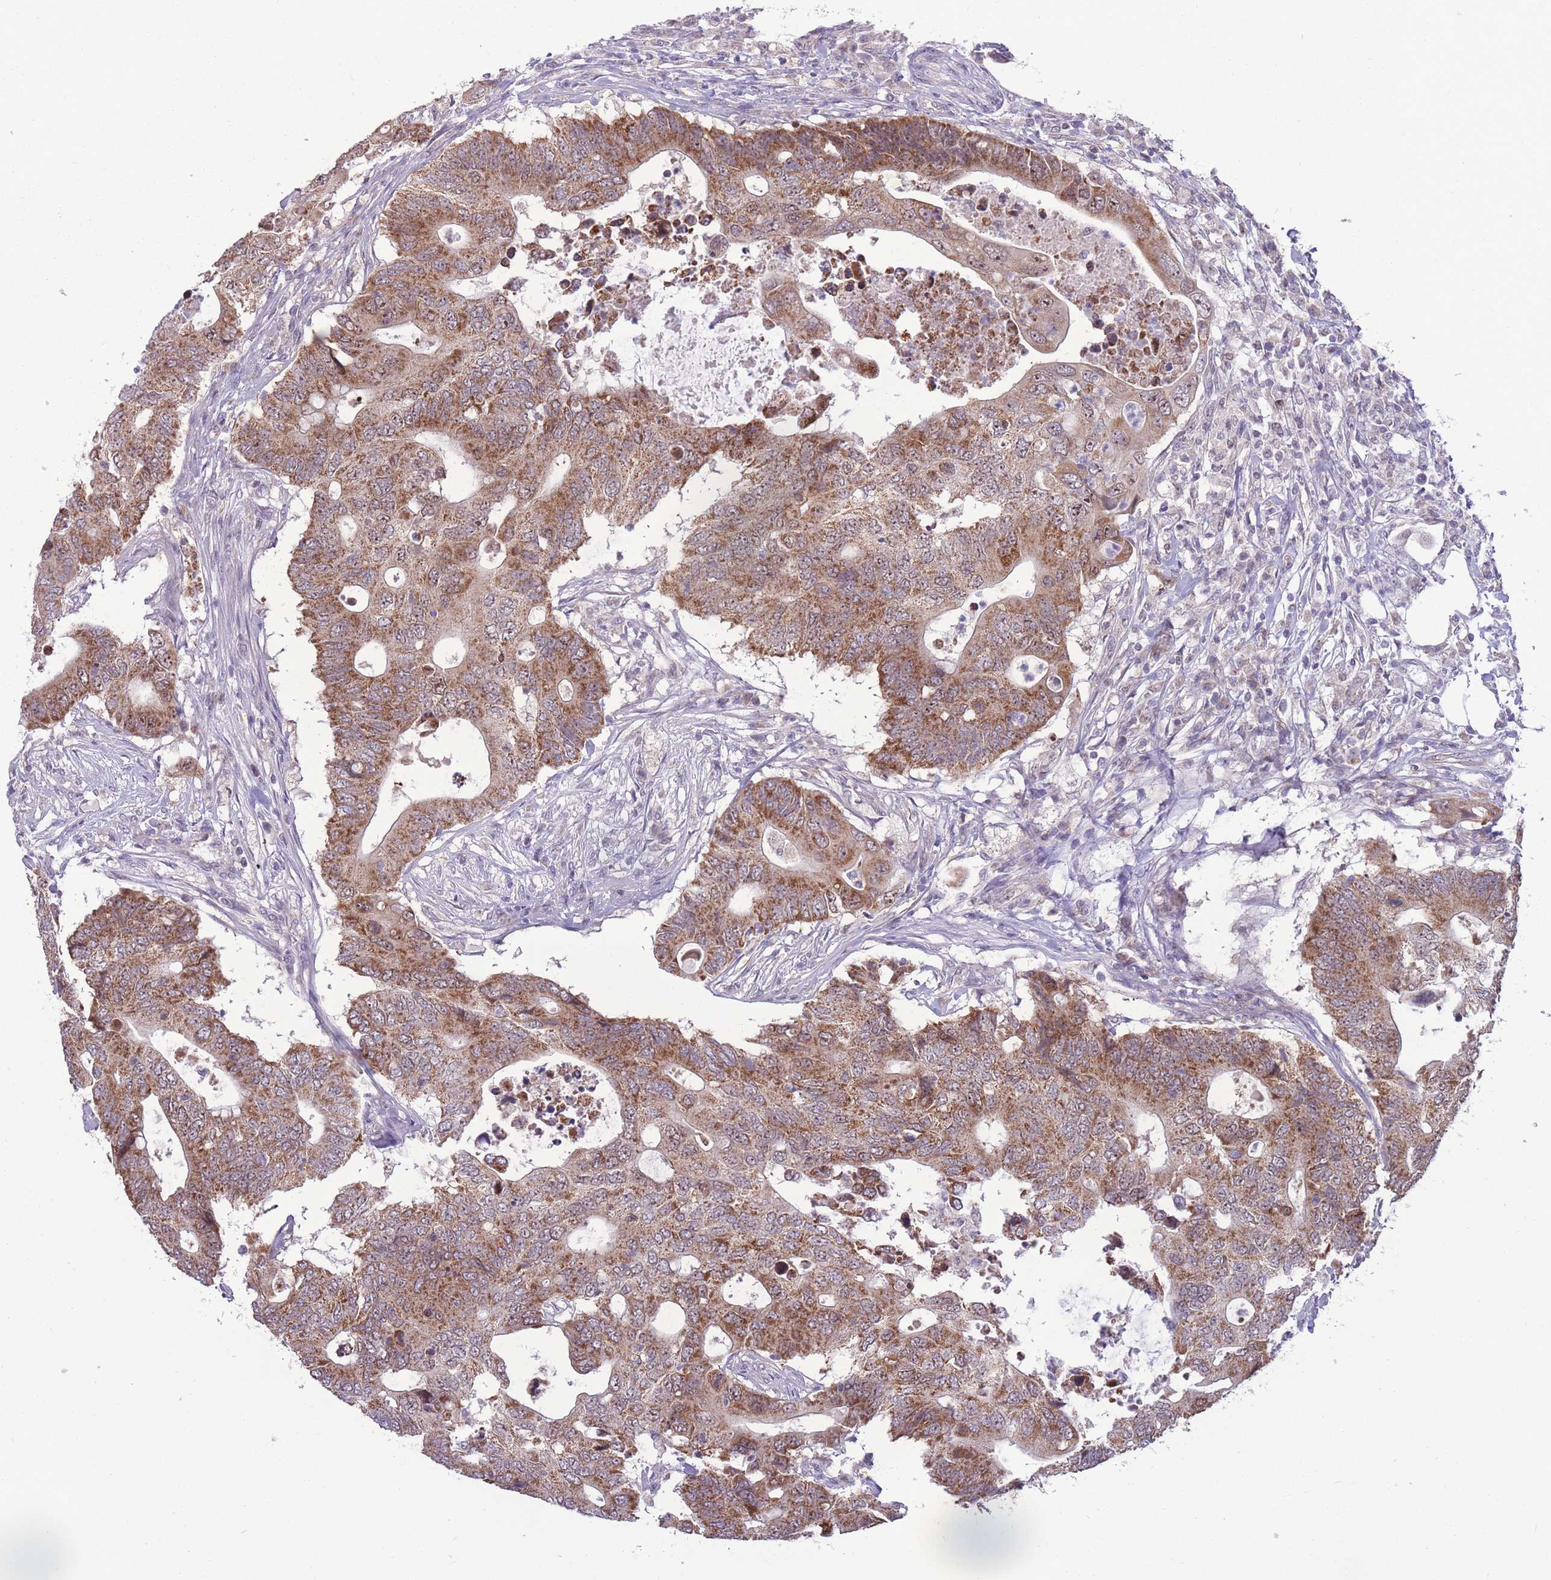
{"staining": {"intensity": "moderate", "quantity": ">75%", "location": "cytoplasmic/membranous"}, "tissue": "colorectal cancer", "cell_type": "Tumor cells", "image_type": "cancer", "snomed": [{"axis": "morphology", "description": "Adenocarcinoma, NOS"}, {"axis": "topography", "description": "Colon"}], "caption": "High-power microscopy captured an immunohistochemistry image of colorectal cancer, revealing moderate cytoplasmic/membranous staining in approximately >75% of tumor cells.", "gene": "MCIDAS", "patient": {"sex": "male", "age": 71}}